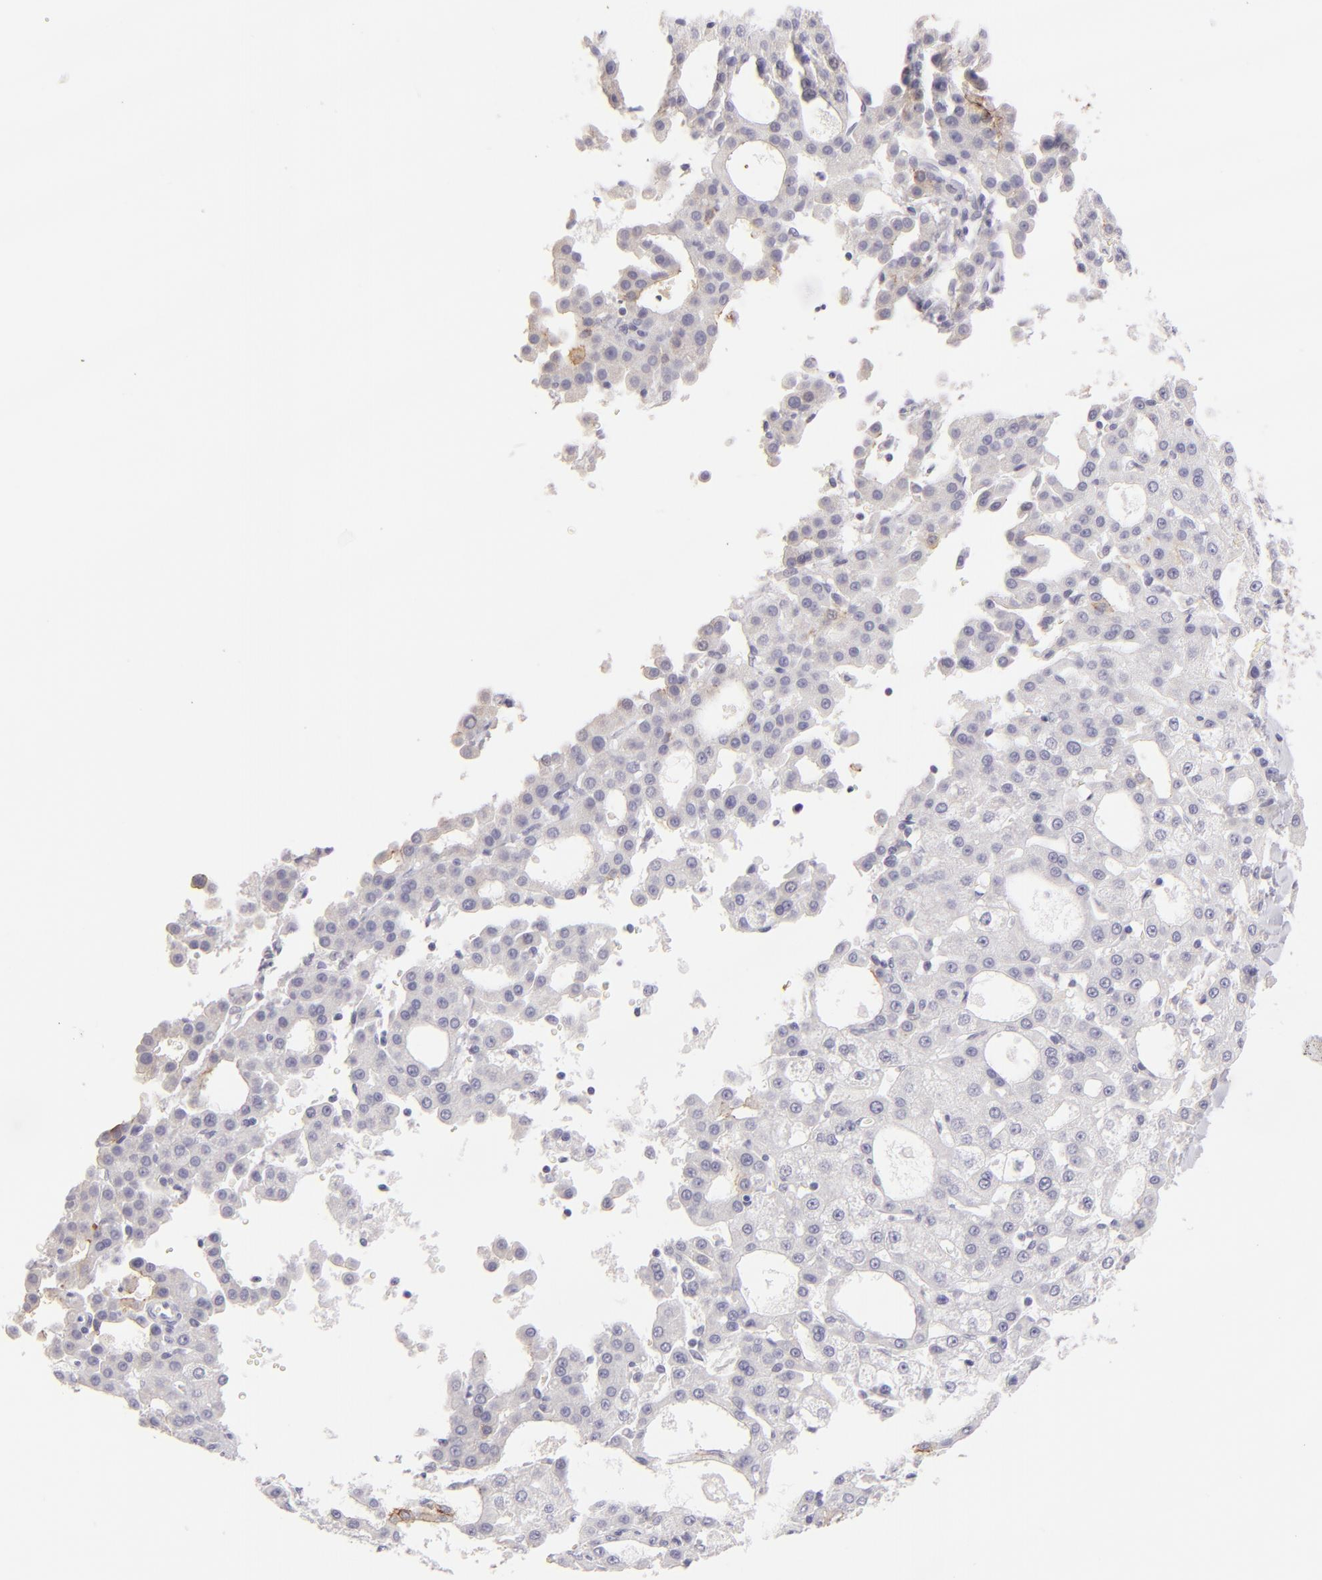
{"staining": {"intensity": "negative", "quantity": "none", "location": "none"}, "tissue": "liver cancer", "cell_type": "Tumor cells", "image_type": "cancer", "snomed": [{"axis": "morphology", "description": "Carcinoma, Hepatocellular, NOS"}, {"axis": "topography", "description": "Liver"}], "caption": "There is no significant expression in tumor cells of liver cancer. The staining was performed using DAB to visualize the protein expression in brown, while the nuclei were stained in blue with hematoxylin (Magnification: 20x).", "gene": "CLDN4", "patient": {"sex": "male", "age": 47}}